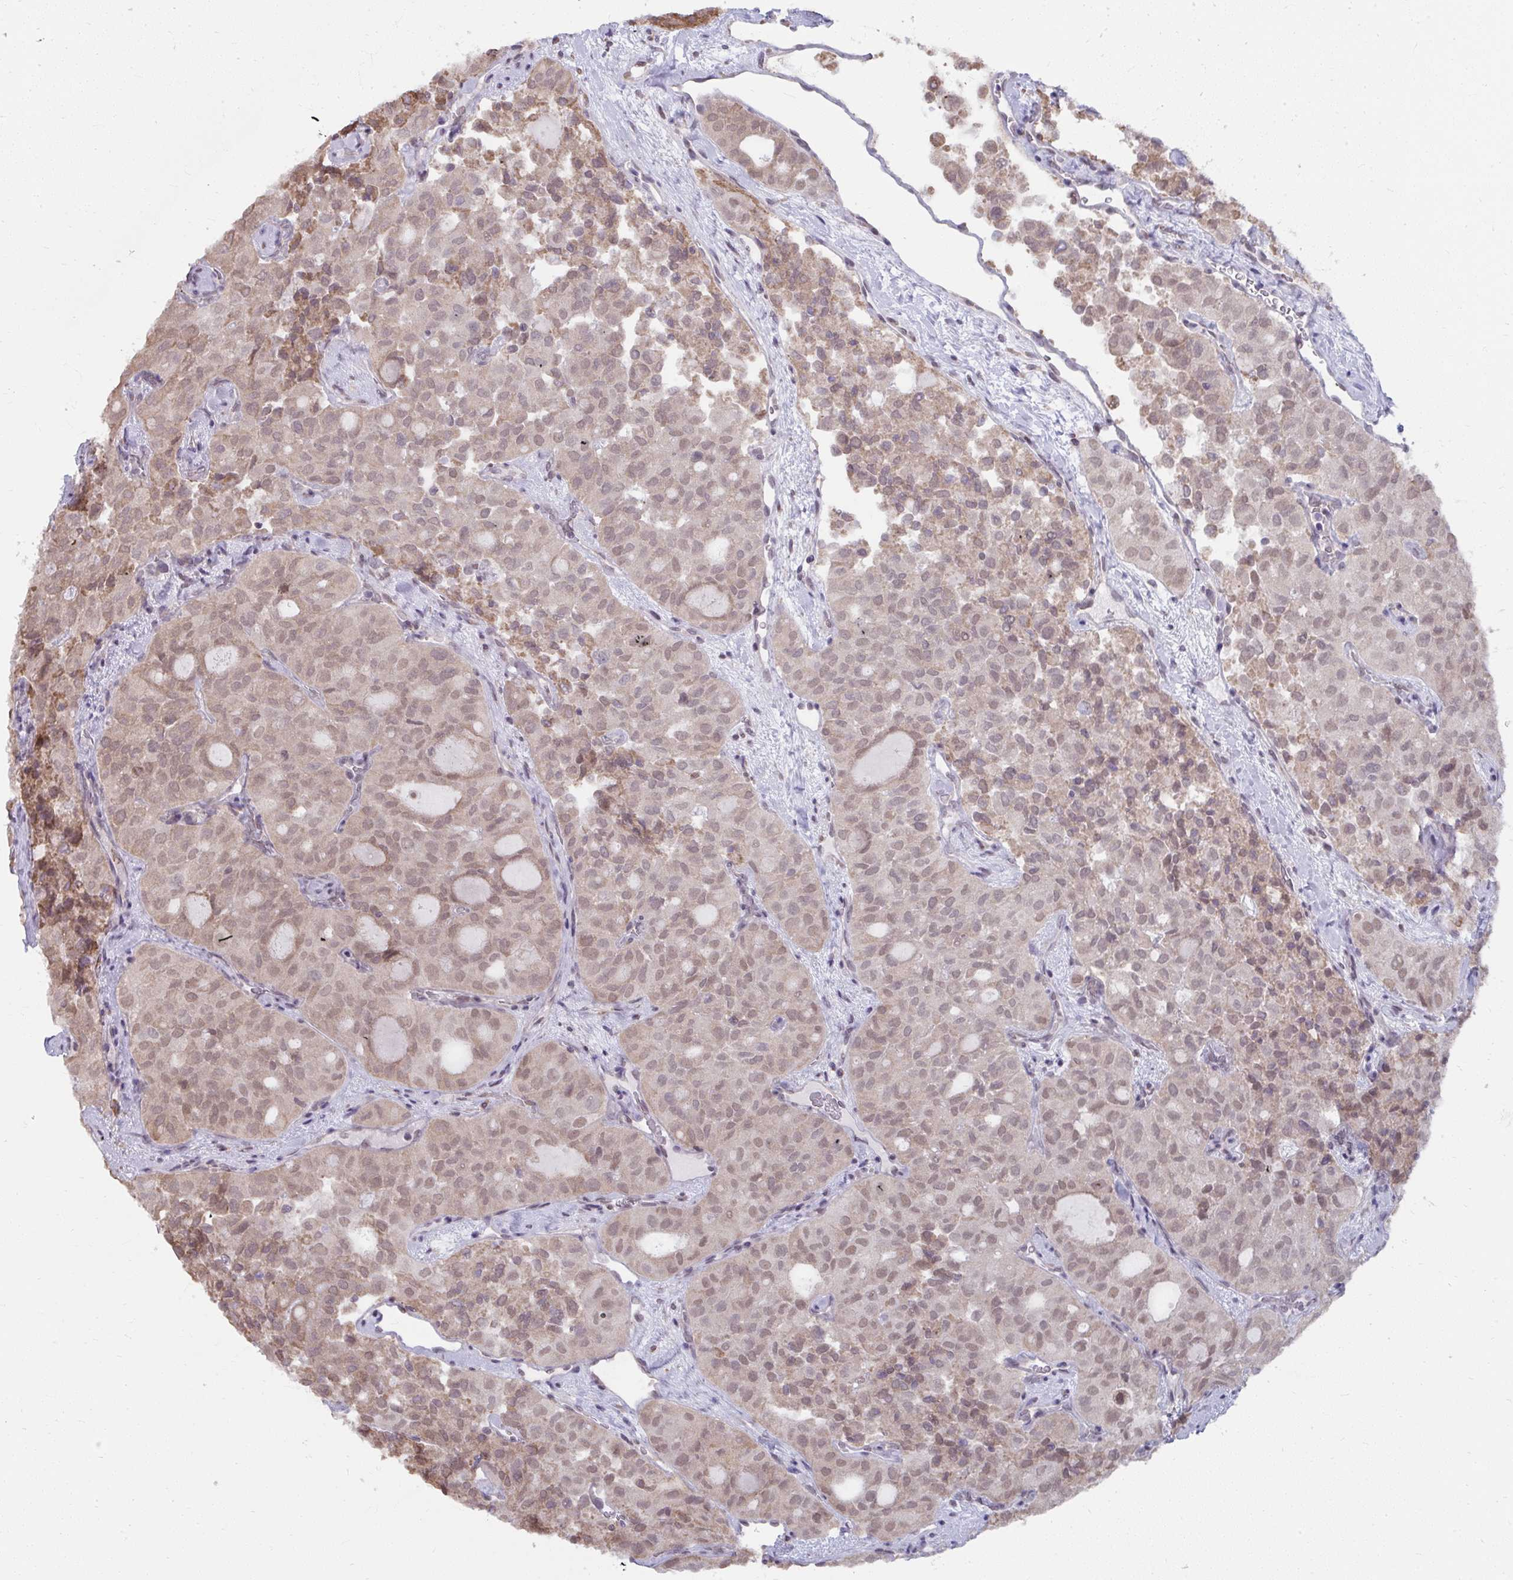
{"staining": {"intensity": "weak", "quantity": ">75%", "location": "cytoplasmic/membranous,nuclear"}, "tissue": "thyroid cancer", "cell_type": "Tumor cells", "image_type": "cancer", "snomed": [{"axis": "morphology", "description": "Follicular adenoma carcinoma, NOS"}, {"axis": "topography", "description": "Thyroid gland"}], "caption": "Follicular adenoma carcinoma (thyroid) tissue reveals weak cytoplasmic/membranous and nuclear positivity in about >75% of tumor cells The staining was performed using DAB, with brown indicating positive protein expression. Nuclei are stained blue with hematoxylin.", "gene": "NMNAT1", "patient": {"sex": "male", "age": 75}}